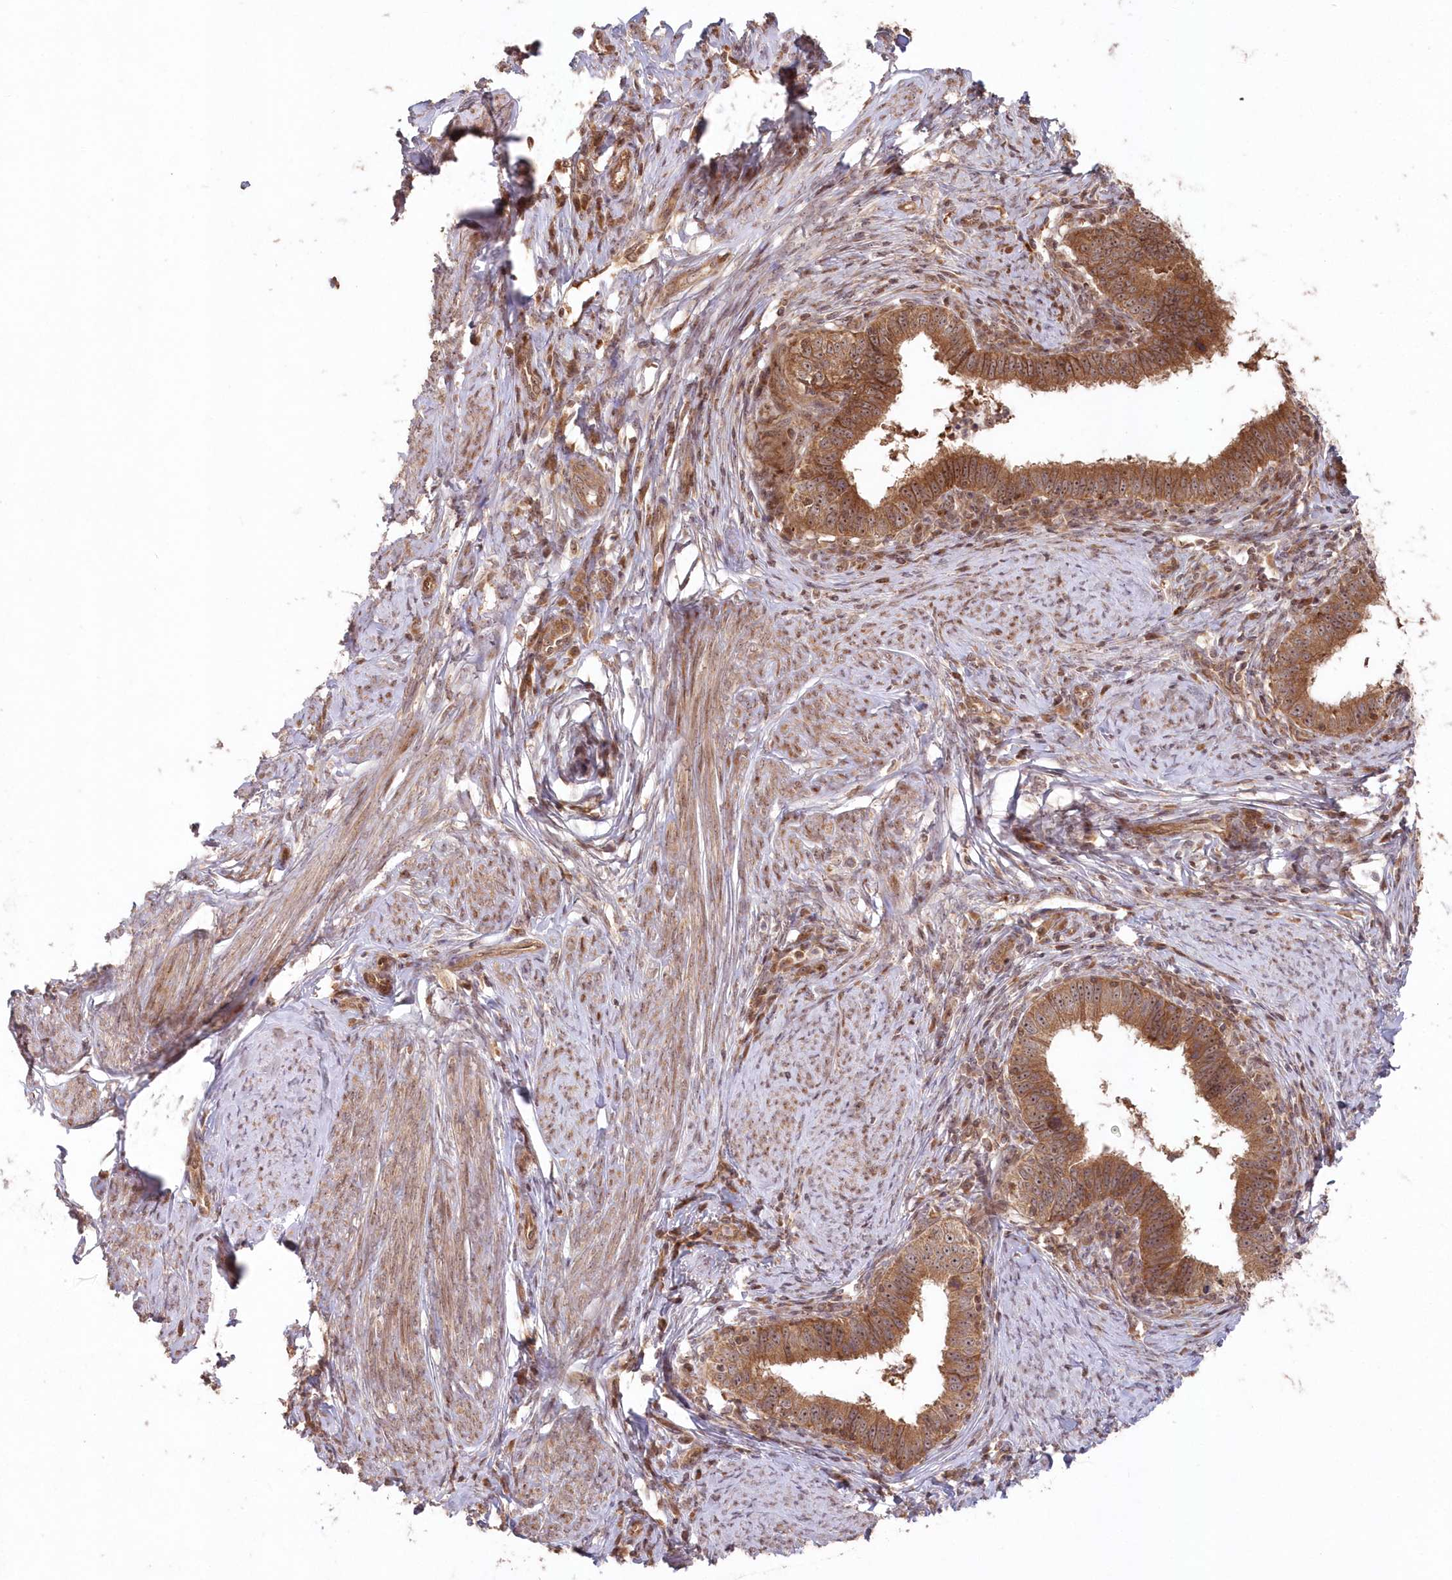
{"staining": {"intensity": "moderate", "quantity": ">75%", "location": "cytoplasmic/membranous,nuclear"}, "tissue": "cervical cancer", "cell_type": "Tumor cells", "image_type": "cancer", "snomed": [{"axis": "morphology", "description": "Adenocarcinoma, NOS"}, {"axis": "topography", "description": "Cervix"}], "caption": "A medium amount of moderate cytoplasmic/membranous and nuclear staining is identified in approximately >75% of tumor cells in cervical cancer tissue.", "gene": "SERINC1", "patient": {"sex": "female", "age": 36}}